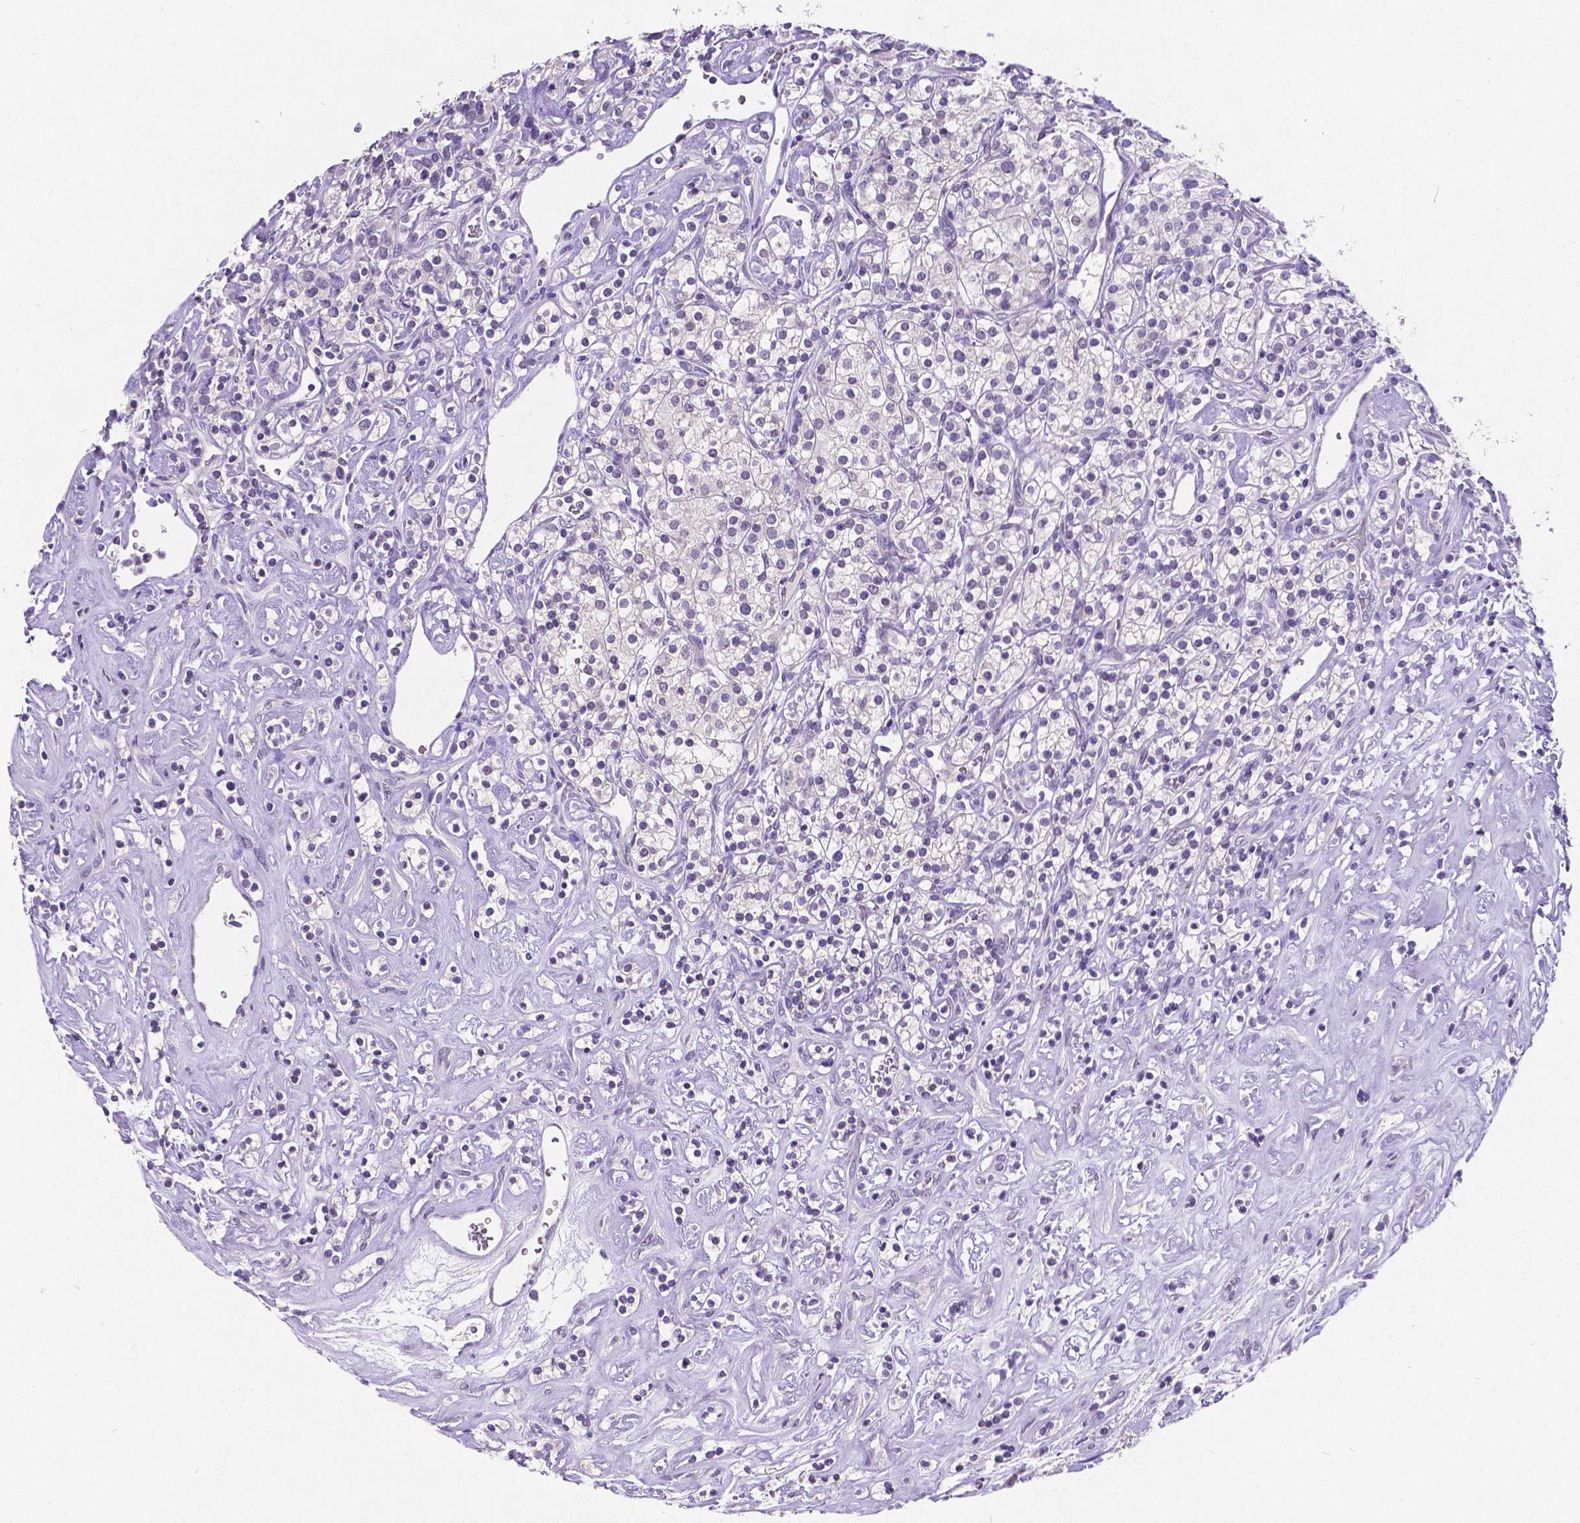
{"staining": {"intensity": "negative", "quantity": "none", "location": "none"}, "tissue": "renal cancer", "cell_type": "Tumor cells", "image_type": "cancer", "snomed": [{"axis": "morphology", "description": "Adenocarcinoma, NOS"}, {"axis": "topography", "description": "Kidney"}], "caption": "Immunohistochemistry (IHC) image of human renal cancer stained for a protein (brown), which shows no expression in tumor cells. (IHC, brightfield microscopy, high magnification).", "gene": "SATB2", "patient": {"sex": "male", "age": 77}}